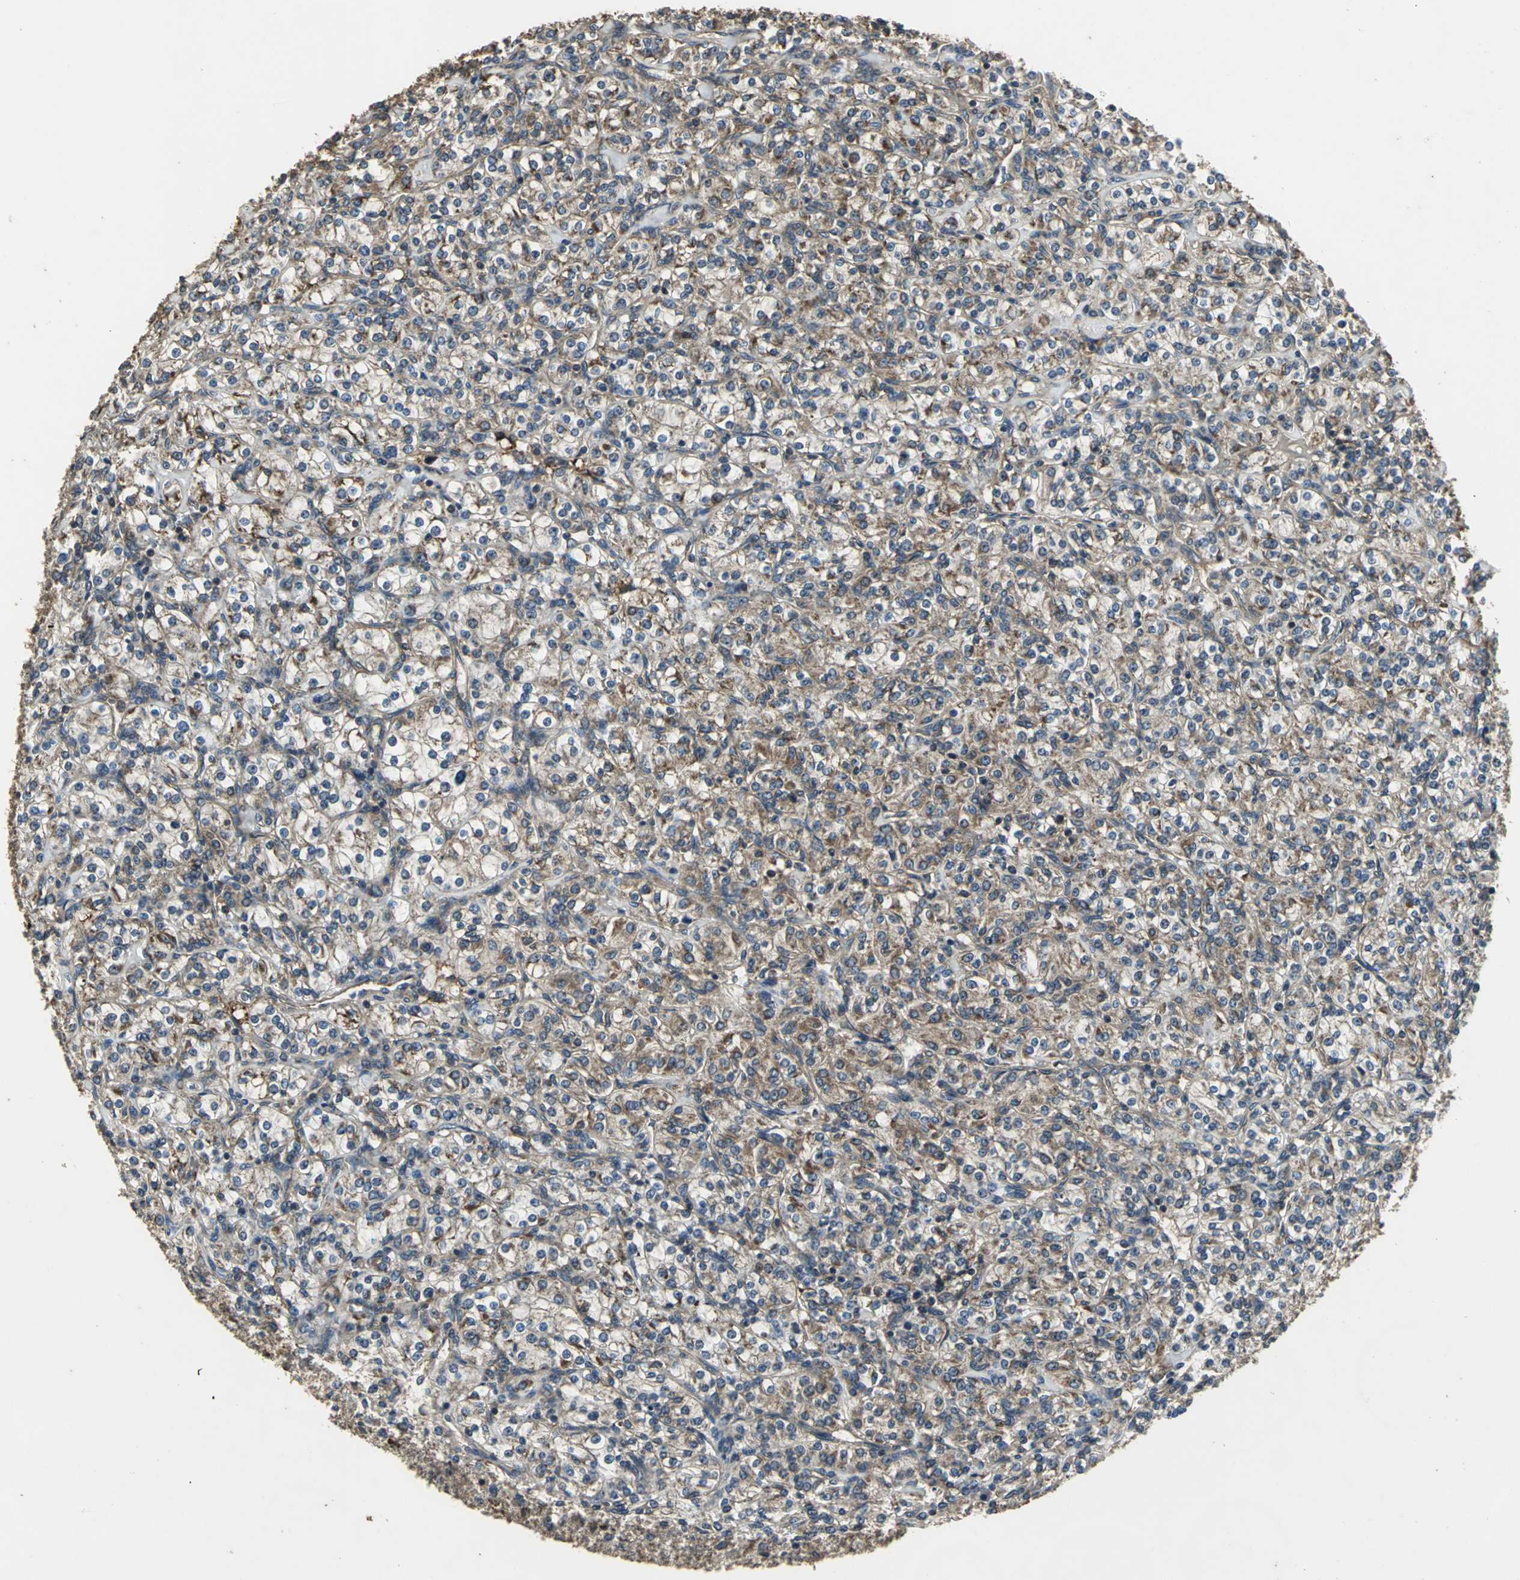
{"staining": {"intensity": "moderate", "quantity": ">75%", "location": "cytoplasmic/membranous"}, "tissue": "renal cancer", "cell_type": "Tumor cells", "image_type": "cancer", "snomed": [{"axis": "morphology", "description": "Adenocarcinoma, NOS"}, {"axis": "topography", "description": "Kidney"}], "caption": "Immunohistochemistry image of neoplastic tissue: human adenocarcinoma (renal) stained using immunohistochemistry (IHC) displays medium levels of moderate protein expression localized specifically in the cytoplasmic/membranous of tumor cells, appearing as a cytoplasmic/membranous brown color.", "gene": "IRF3", "patient": {"sex": "male", "age": 77}}